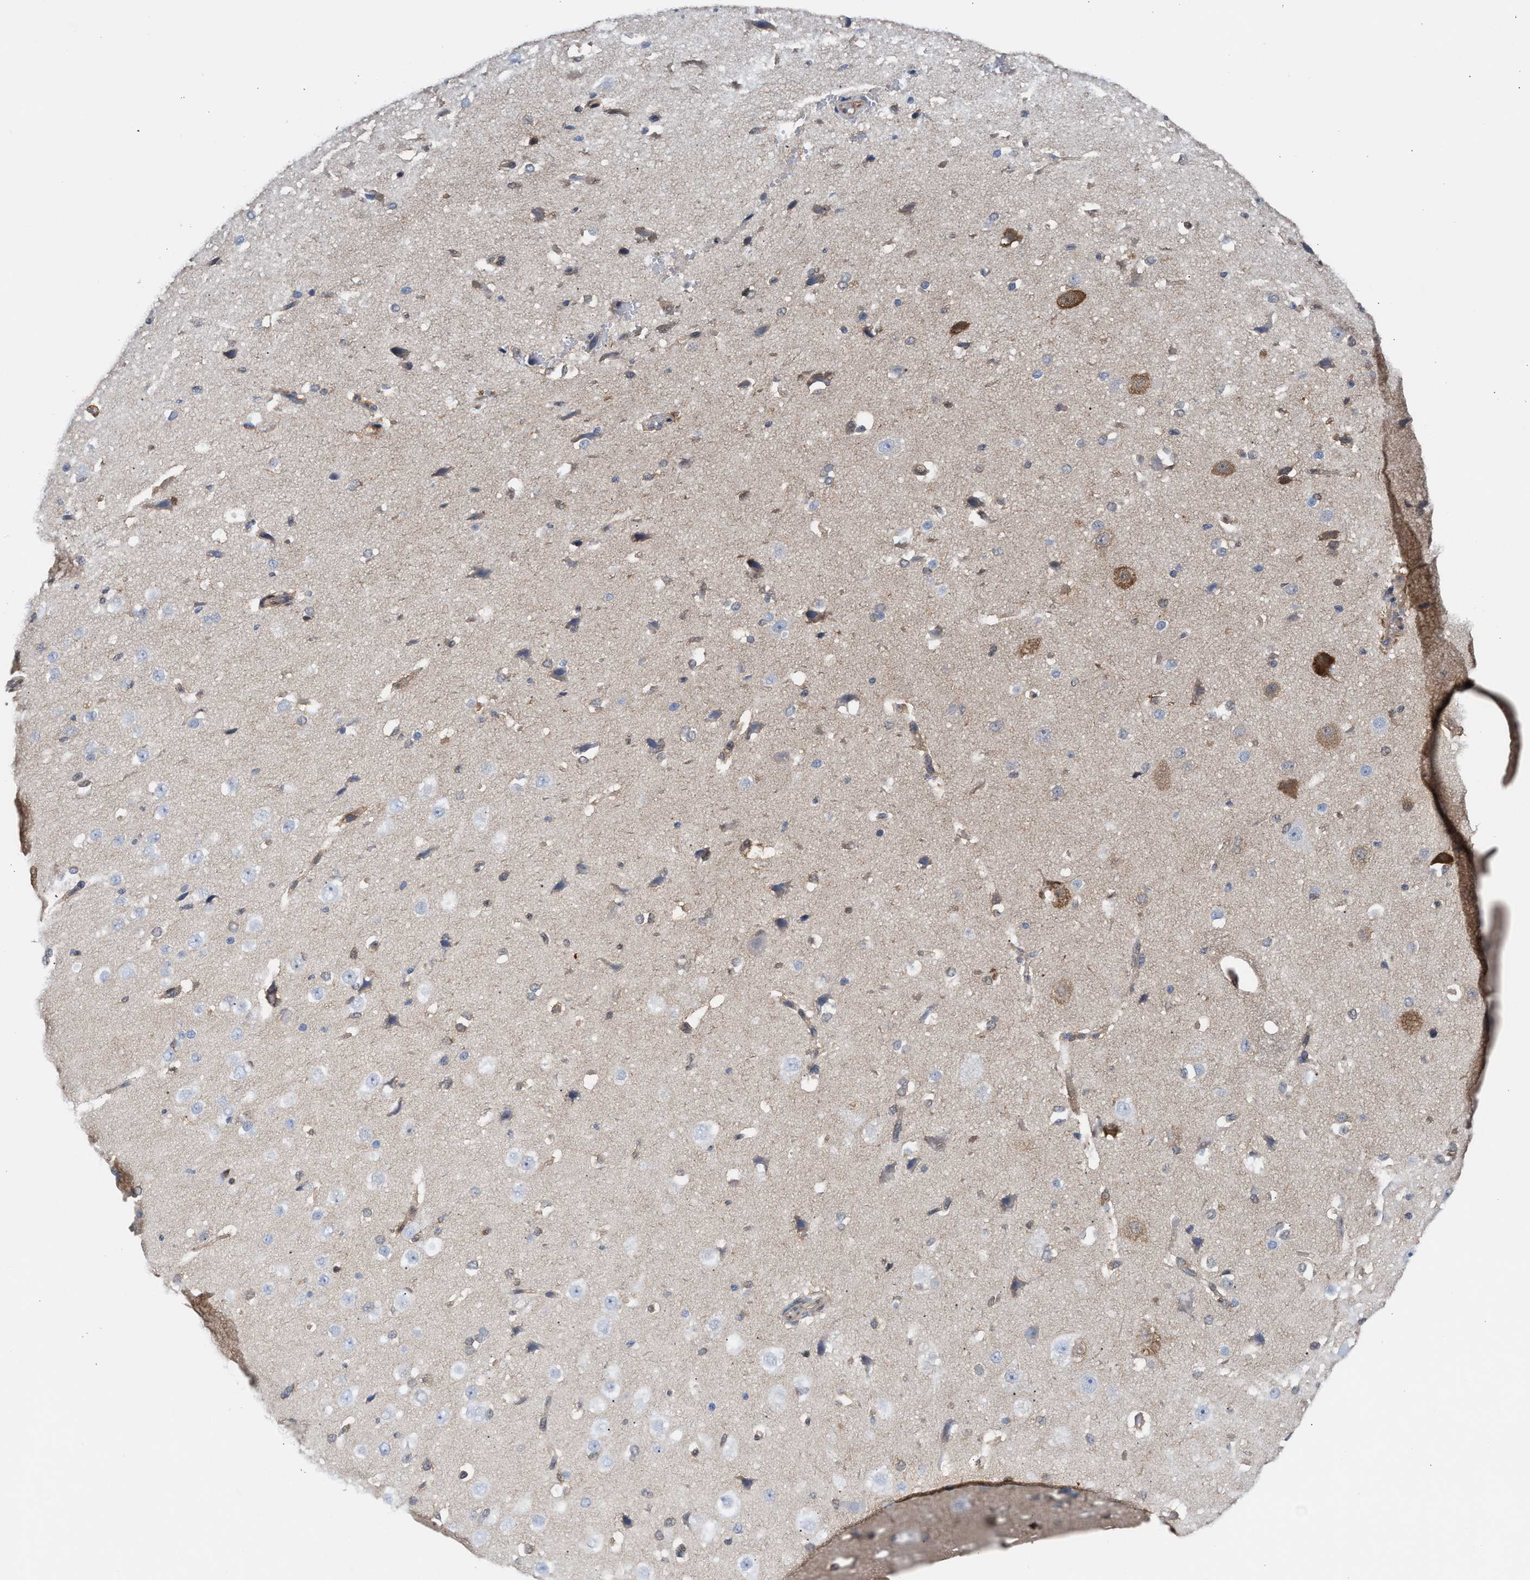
{"staining": {"intensity": "negative", "quantity": "none", "location": "none"}, "tissue": "cerebral cortex", "cell_type": "Endothelial cells", "image_type": "normal", "snomed": [{"axis": "morphology", "description": "Normal tissue, NOS"}, {"axis": "morphology", "description": "Developmental malformation"}, {"axis": "topography", "description": "Cerebral cortex"}], "caption": "Cerebral cortex was stained to show a protein in brown. There is no significant staining in endothelial cells. (DAB IHC visualized using brightfield microscopy, high magnification).", "gene": "TP53I3", "patient": {"sex": "female", "age": 30}}